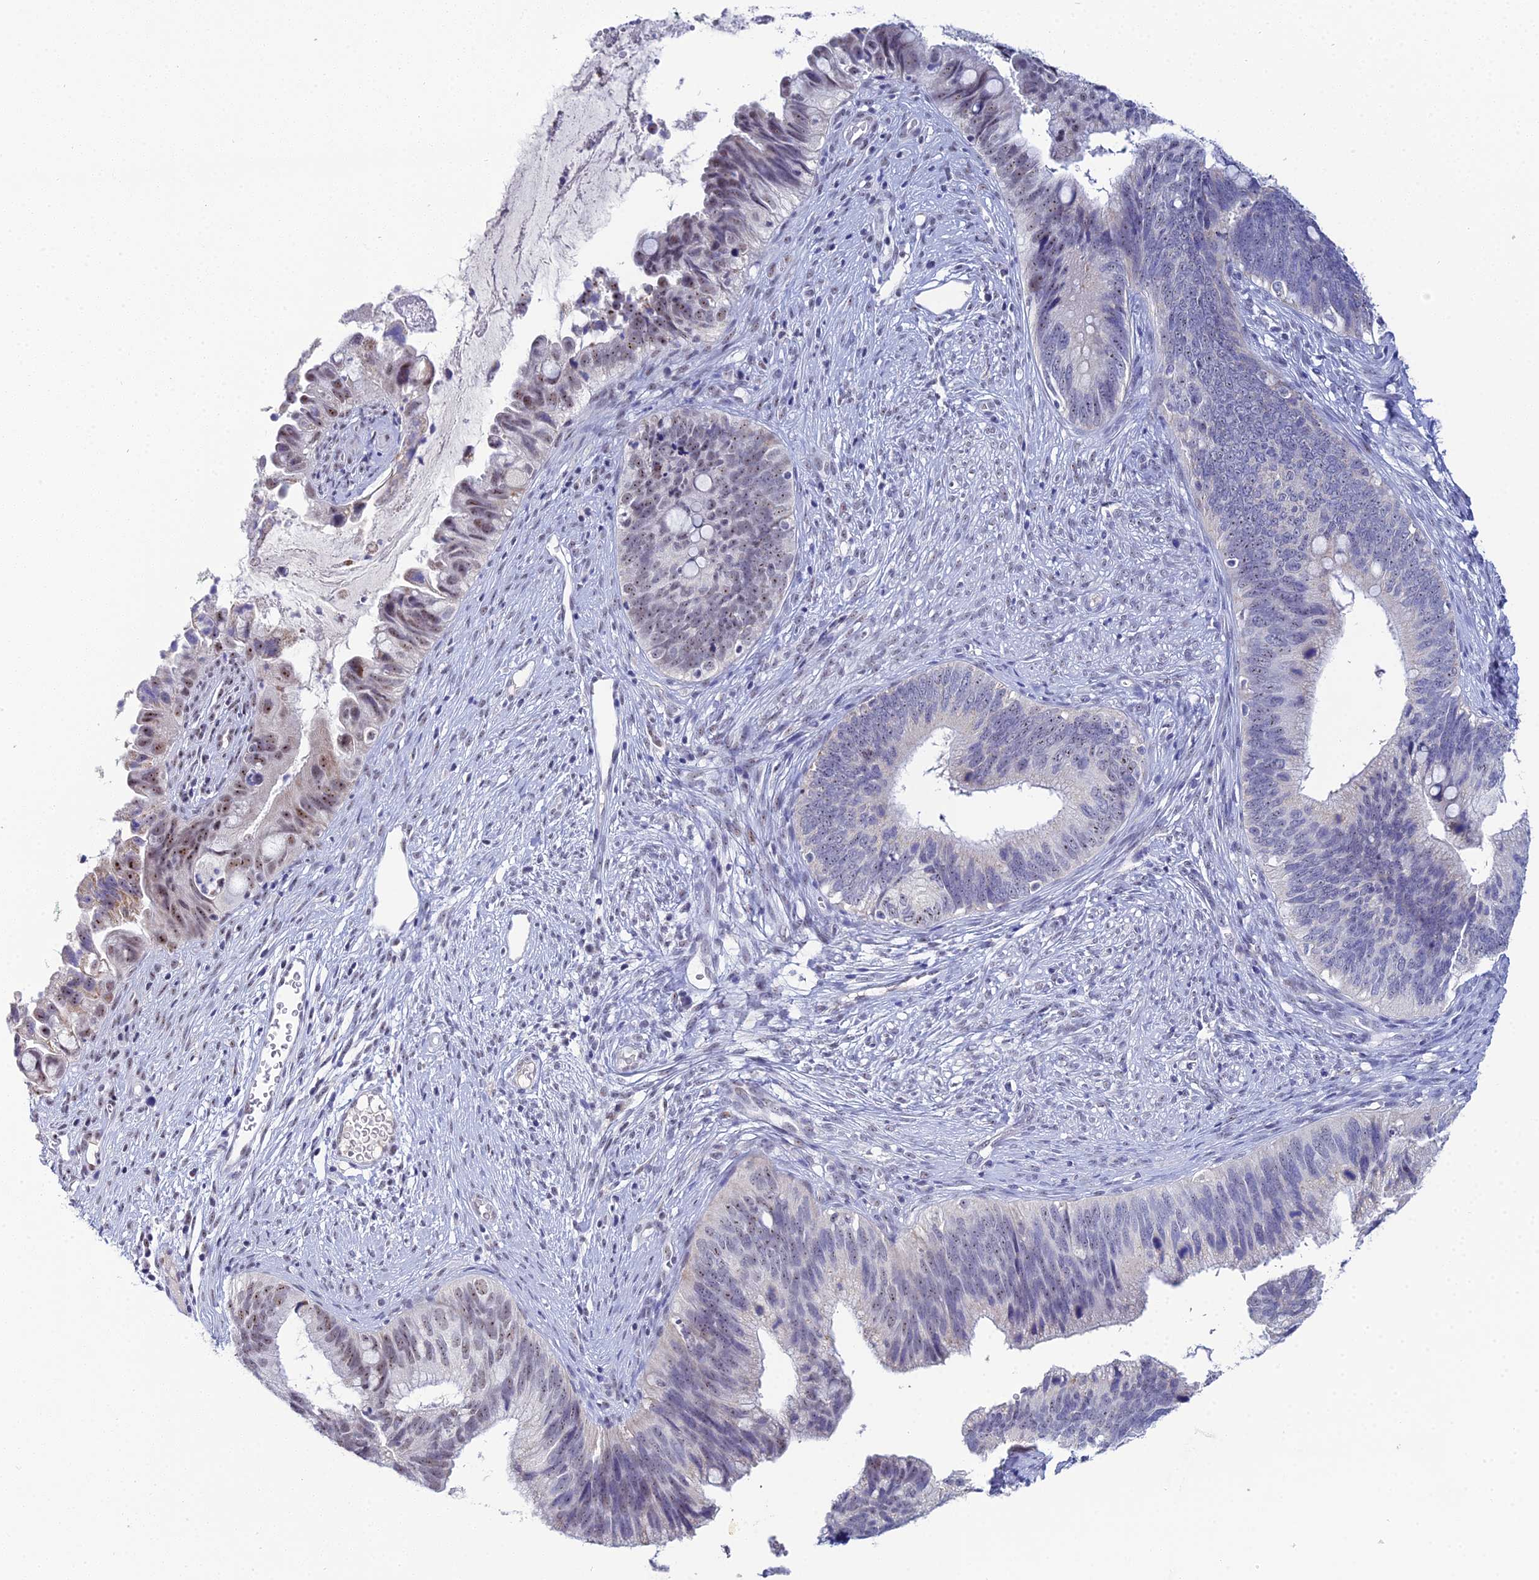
{"staining": {"intensity": "moderate", "quantity": "<25%", "location": "nuclear"}, "tissue": "cervical cancer", "cell_type": "Tumor cells", "image_type": "cancer", "snomed": [{"axis": "morphology", "description": "Adenocarcinoma, NOS"}, {"axis": "topography", "description": "Cervix"}], "caption": "Immunohistochemical staining of cervical cancer (adenocarcinoma) reveals low levels of moderate nuclear positivity in approximately <25% of tumor cells.", "gene": "PLPP4", "patient": {"sex": "female", "age": 42}}